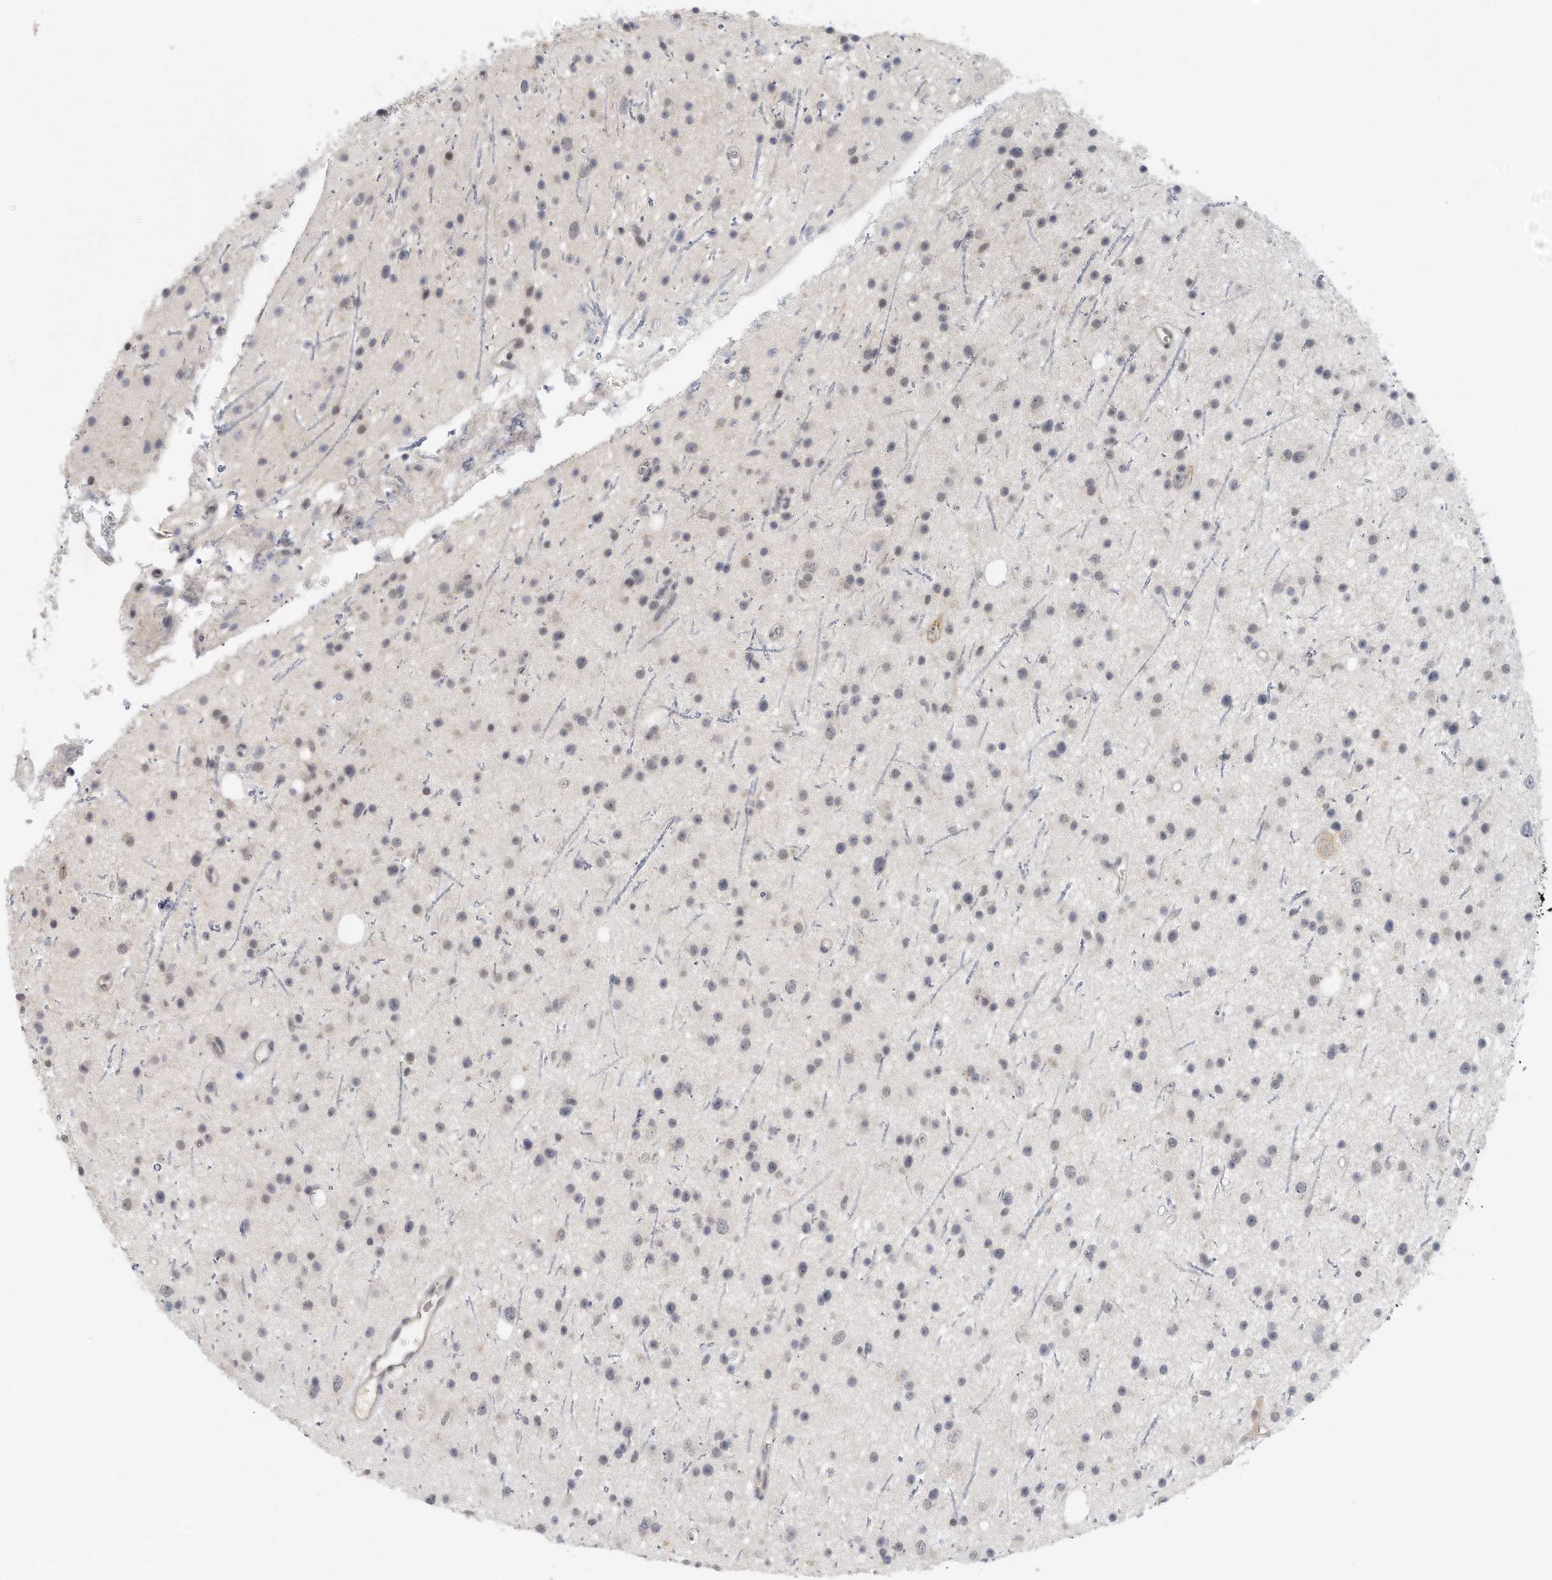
{"staining": {"intensity": "weak", "quantity": "<25%", "location": "nuclear"}, "tissue": "glioma", "cell_type": "Tumor cells", "image_type": "cancer", "snomed": [{"axis": "morphology", "description": "Glioma, malignant, Low grade"}, {"axis": "topography", "description": "Cerebral cortex"}], "caption": "Tumor cells show no significant staining in glioma.", "gene": "DDX43", "patient": {"sex": "female", "age": 39}}